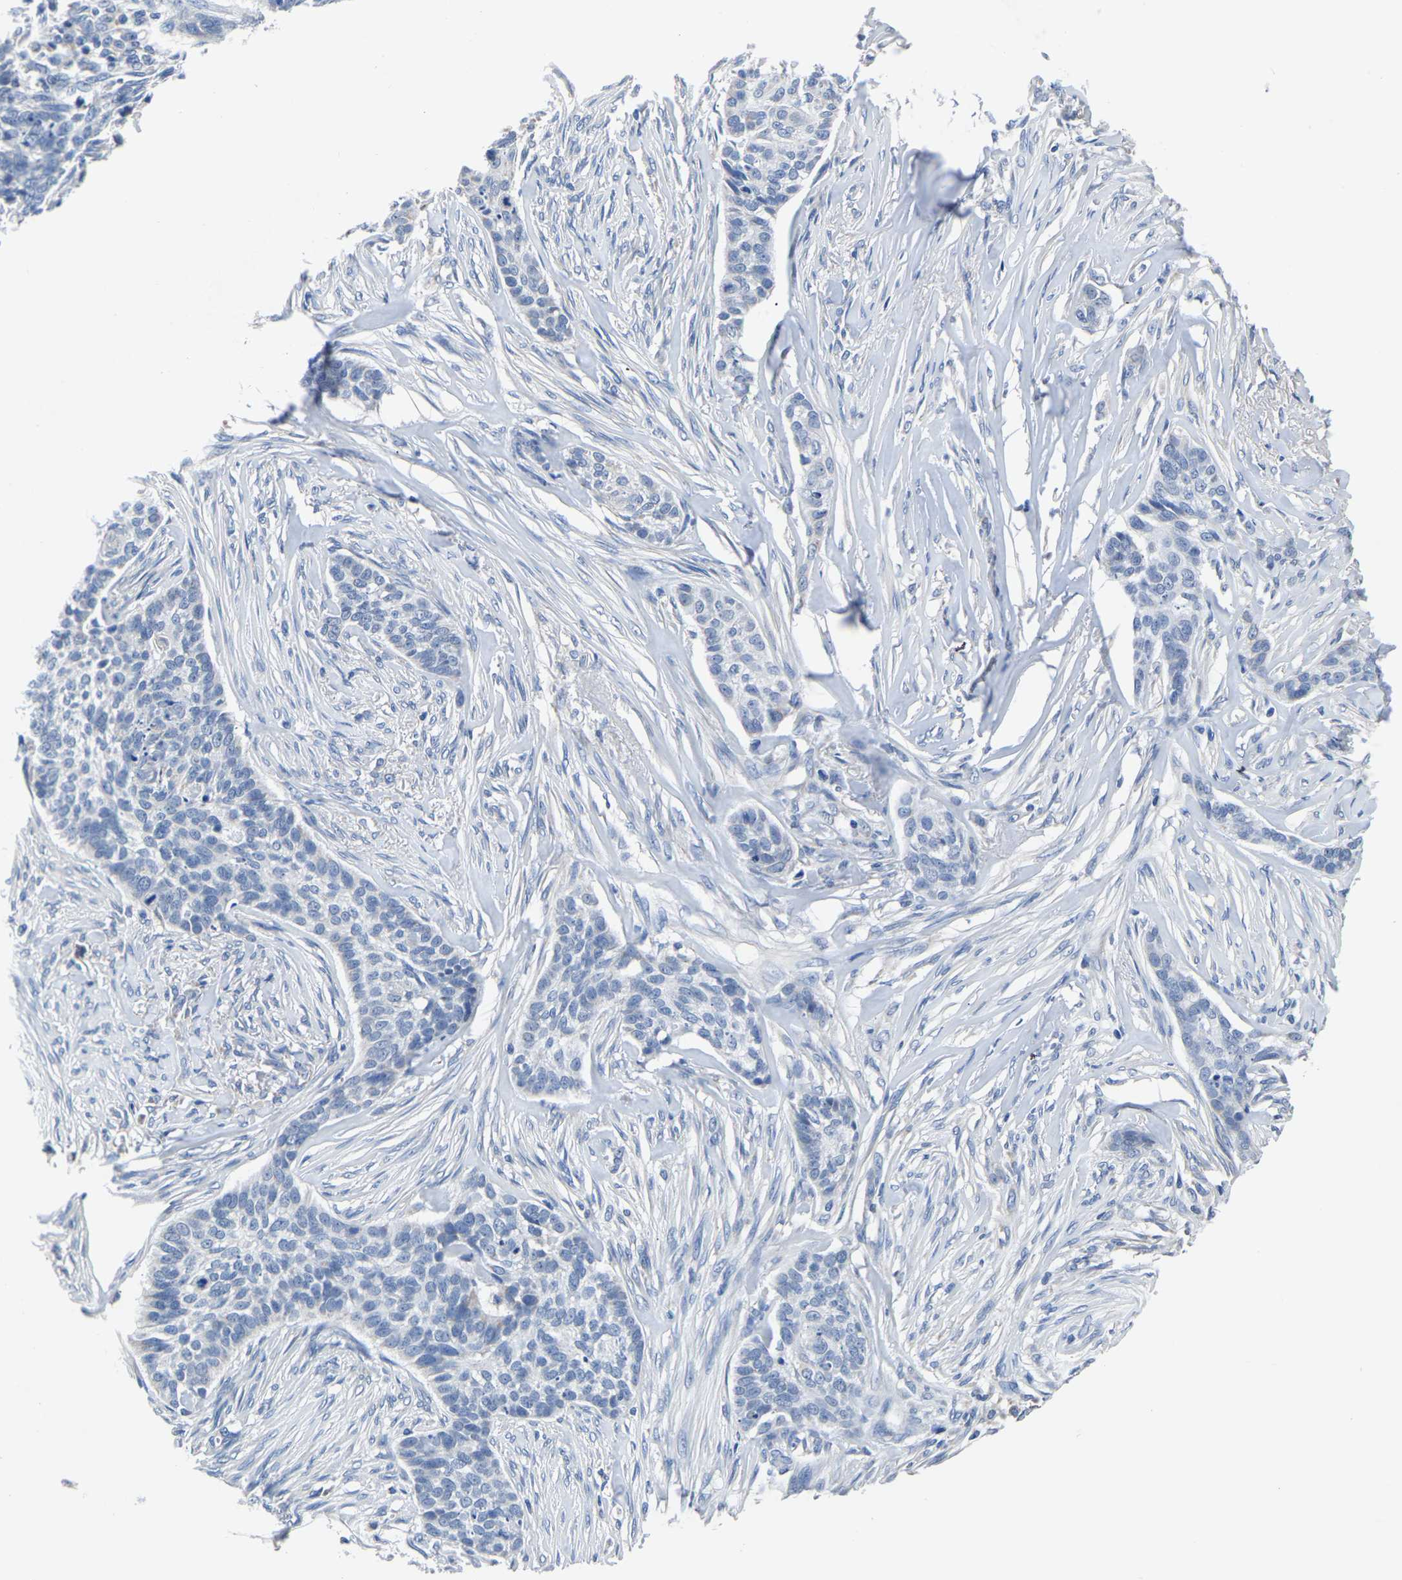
{"staining": {"intensity": "negative", "quantity": "none", "location": "none"}, "tissue": "skin cancer", "cell_type": "Tumor cells", "image_type": "cancer", "snomed": [{"axis": "morphology", "description": "Basal cell carcinoma"}, {"axis": "topography", "description": "Skin"}], "caption": "Immunohistochemistry (IHC) of human basal cell carcinoma (skin) exhibits no expression in tumor cells.", "gene": "FGD5", "patient": {"sex": "male", "age": 85}}